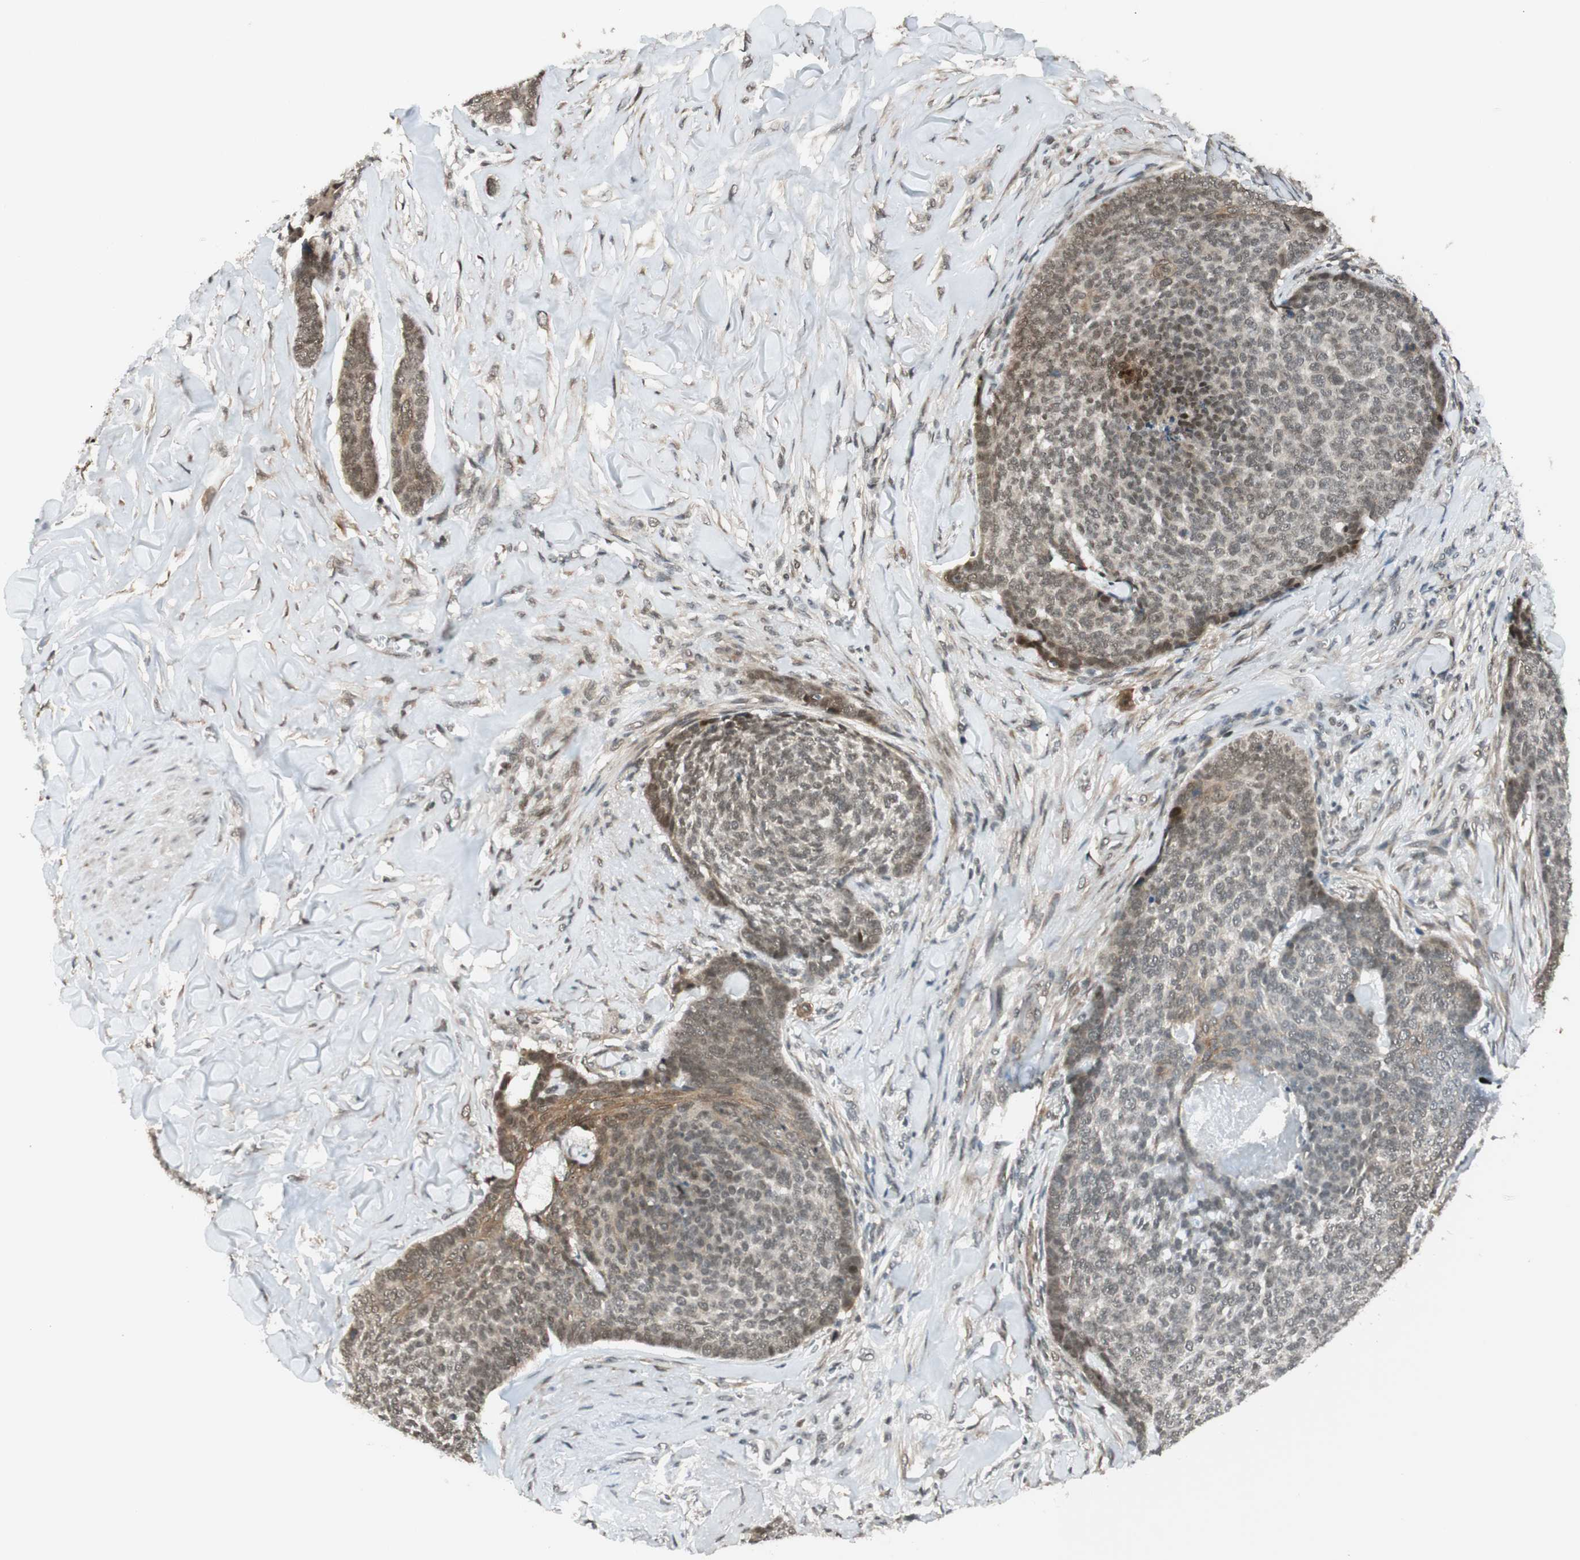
{"staining": {"intensity": "weak", "quantity": ">75%", "location": "cytoplasmic/membranous,nuclear"}, "tissue": "skin cancer", "cell_type": "Tumor cells", "image_type": "cancer", "snomed": [{"axis": "morphology", "description": "Basal cell carcinoma"}, {"axis": "topography", "description": "Skin"}], "caption": "A photomicrograph of human skin cancer (basal cell carcinoma) stained for a protein displays weak cytoplasmic/membranous and nuclear brown staining in tumor cells.", "gene": "BRMS1", "patient": {"sex": "male", "age": 84}}